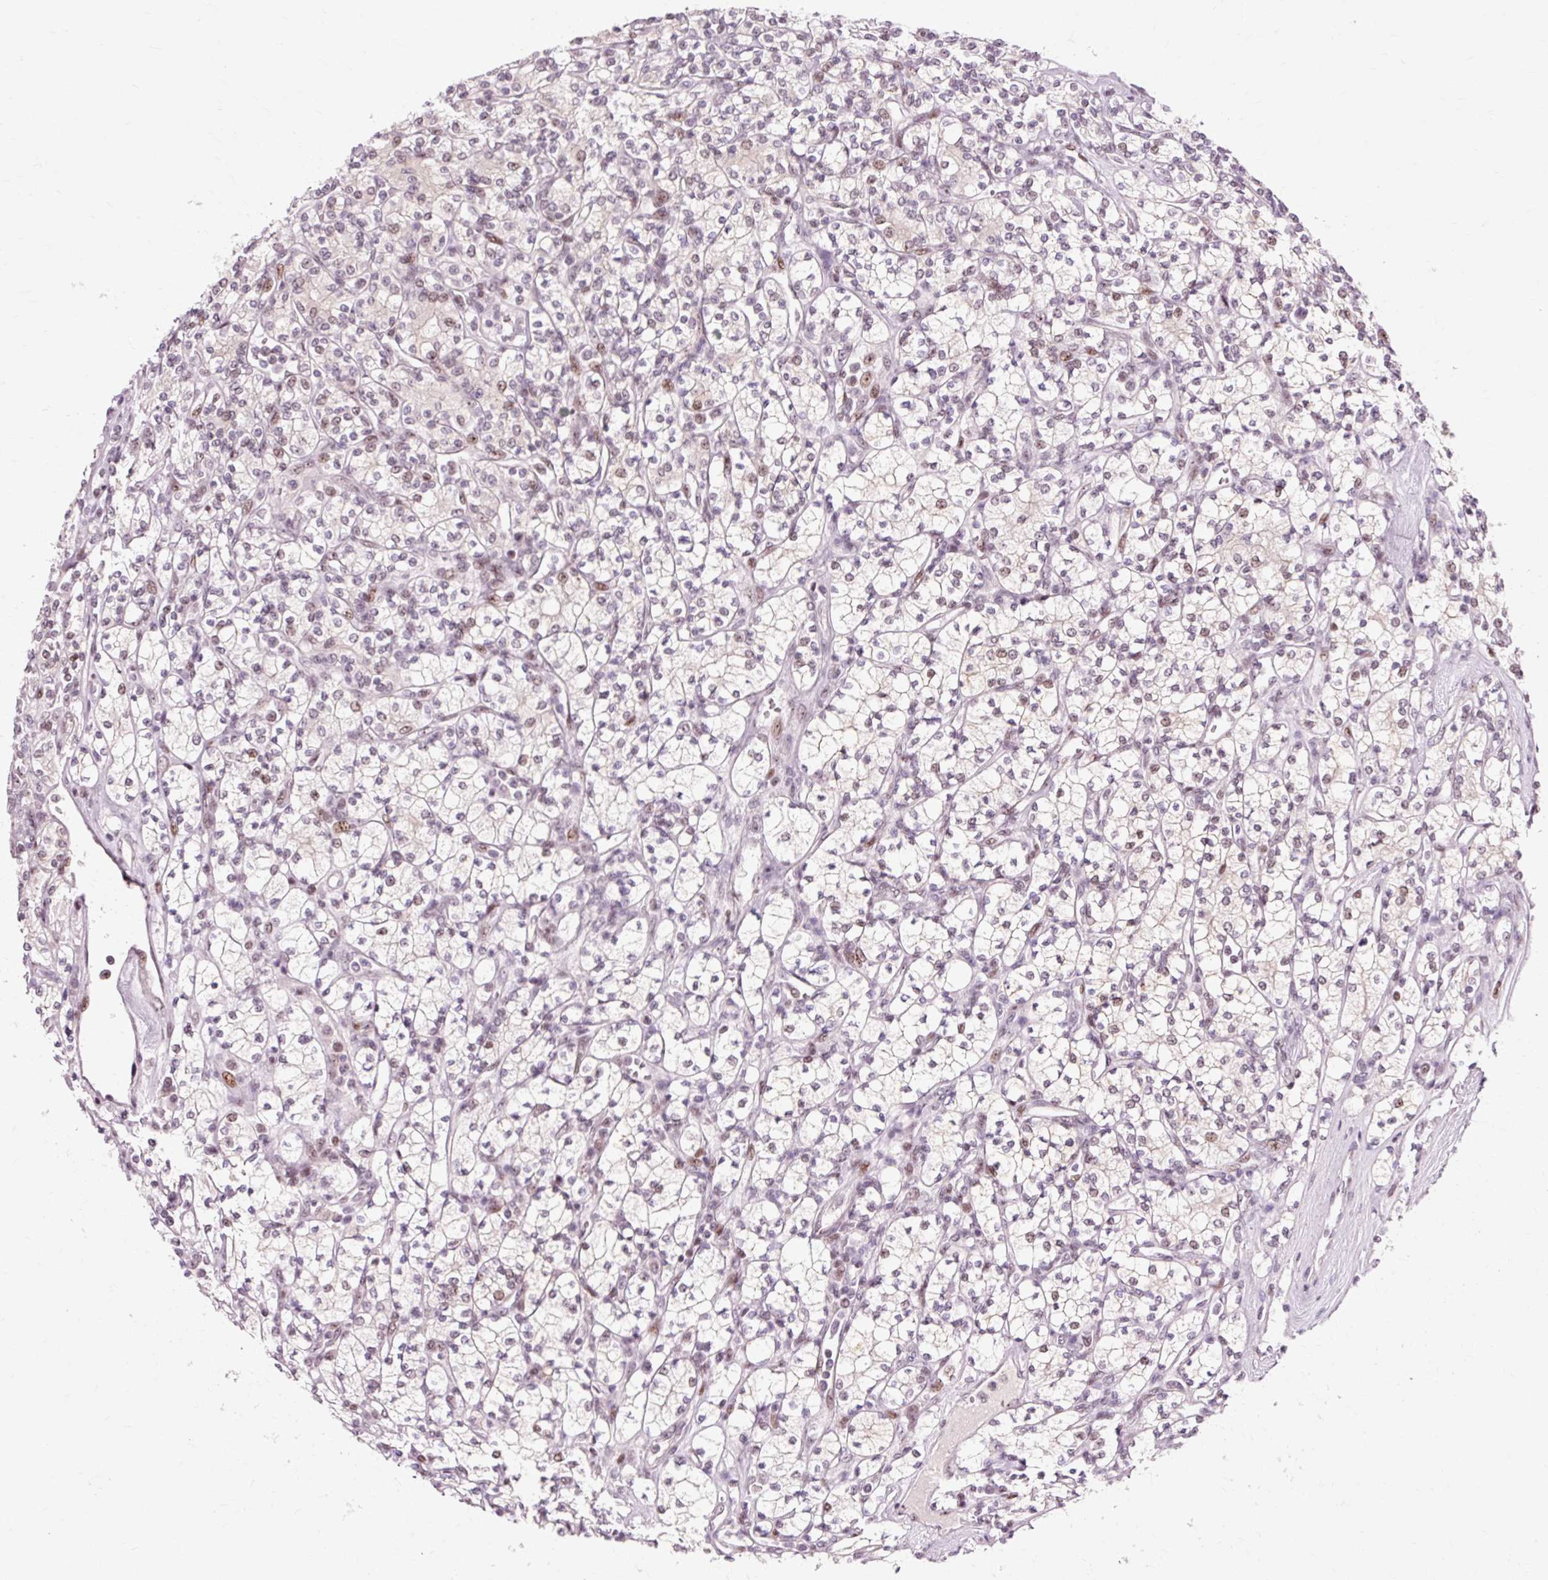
{"staining": {"intensity": "weak", "quantity": "25%-75%", "location": "nuclear"}, "tissue": "renal cancer", "cell_type": "Tumor cells", "image_type": "cancer", "snomed": [{"axis": "morphology", "description": "Adenocarcinoma, NOS"}, {"axis": "topography", "description": "Kidney"}], "caption": "The image shows immunohistochemical staining of adenocarcinoma (renal). There is weak nuclear staining is appreciated in about 25%-75% of tumor cells. (DAB IHC, brown staining for protein, blue staining for nuclei).", "gene": "MACROD2", "patient": {"sex": "male", "age": 77}}